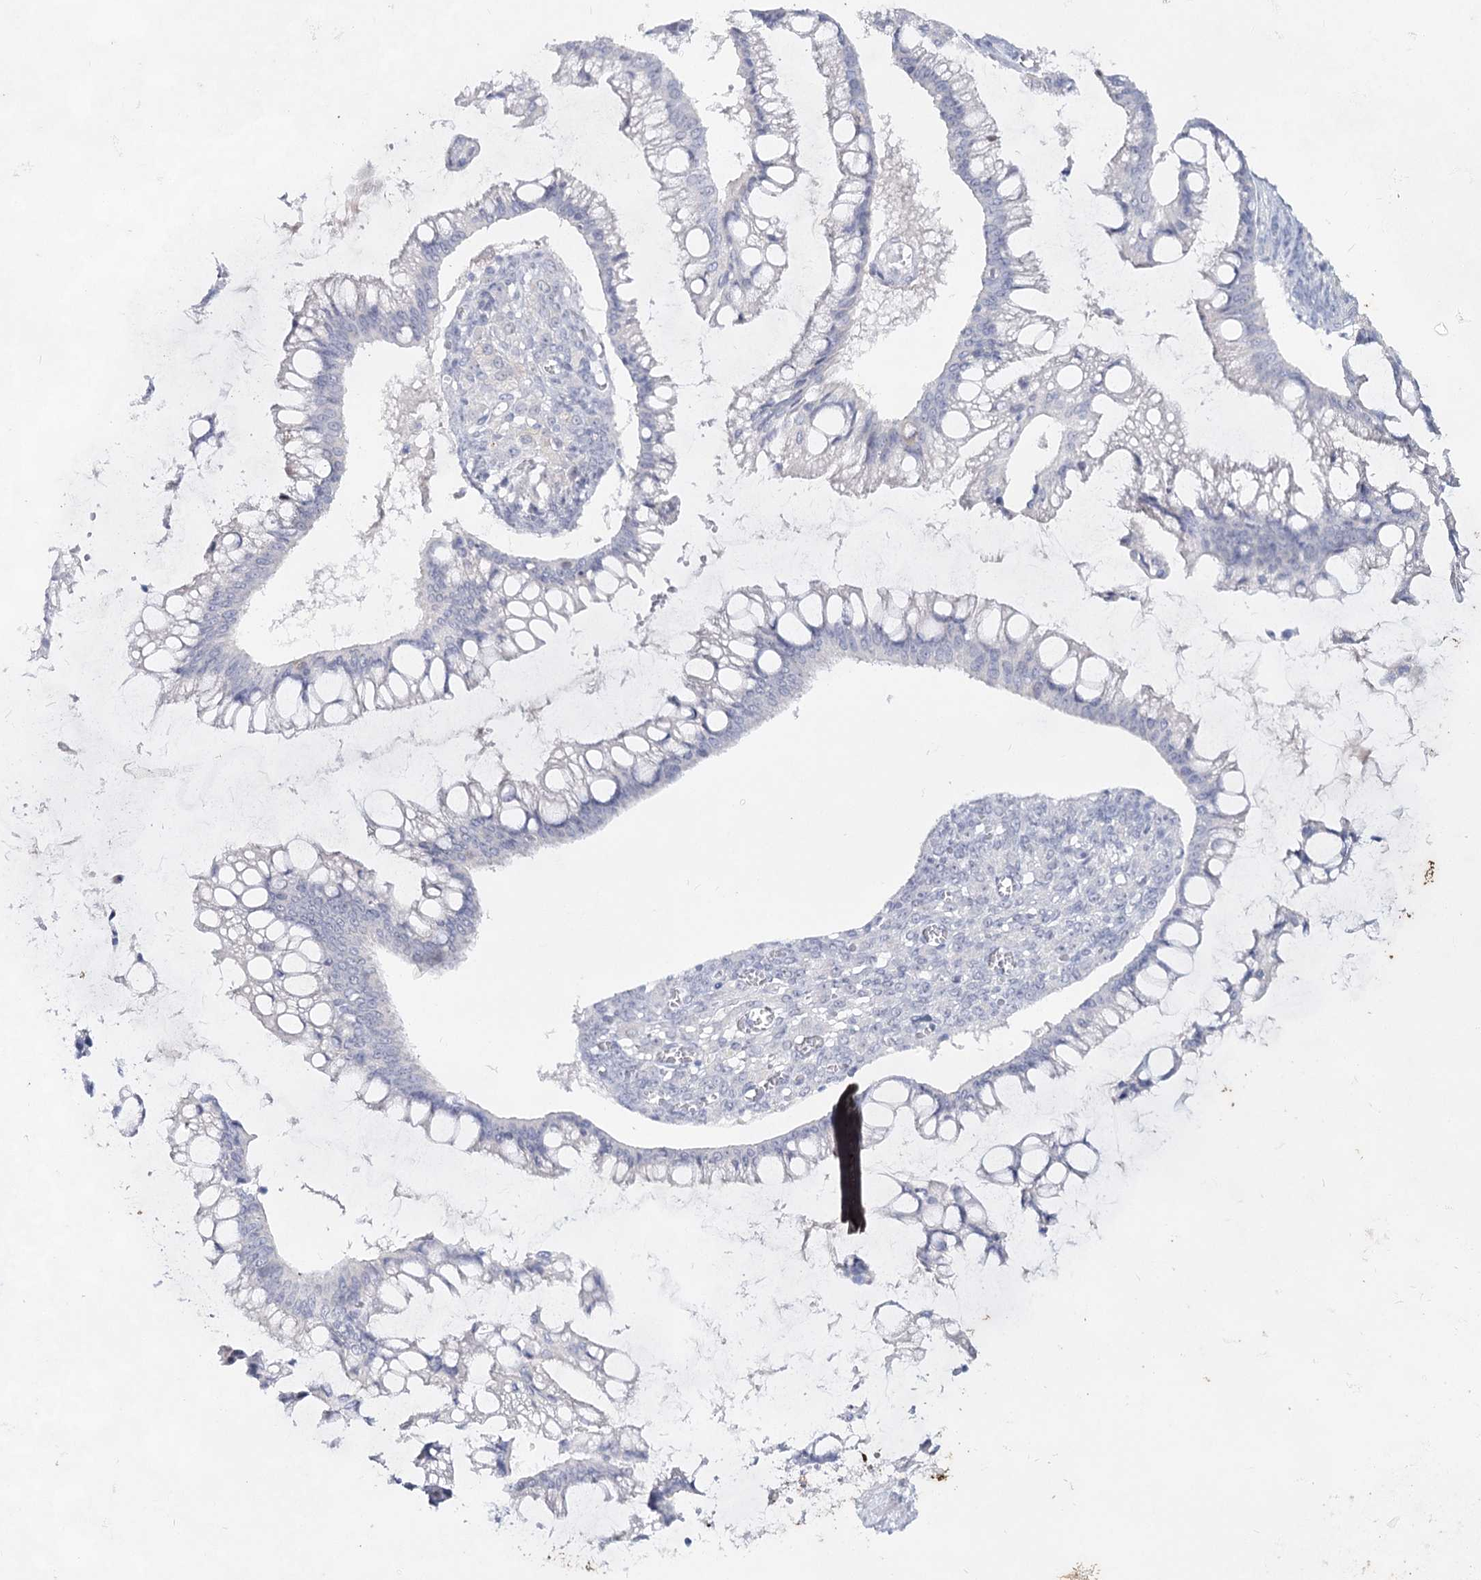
{"staining": {"intensity": "negative", "quantity": "none", "location": "none"}, "tissue": "ovarian cancer", "cell_type": "Tumor cells", "image_type": "cancer", "snomed": [{"axis": "morphology", "description": "Cystadenocarcinoma, mucinous, NOS"}, {"axis": "topography", "description": "Ovary"}], "caption": "Immunohistochemistry (IHC) photomicrograph of mucinous cystadenocarcinoma (ovarian) stained for a protein (brown), which displays no expression in tumor cells.", "gene": "CCDC73", "patient": {"sex": "female", "age": 73}}